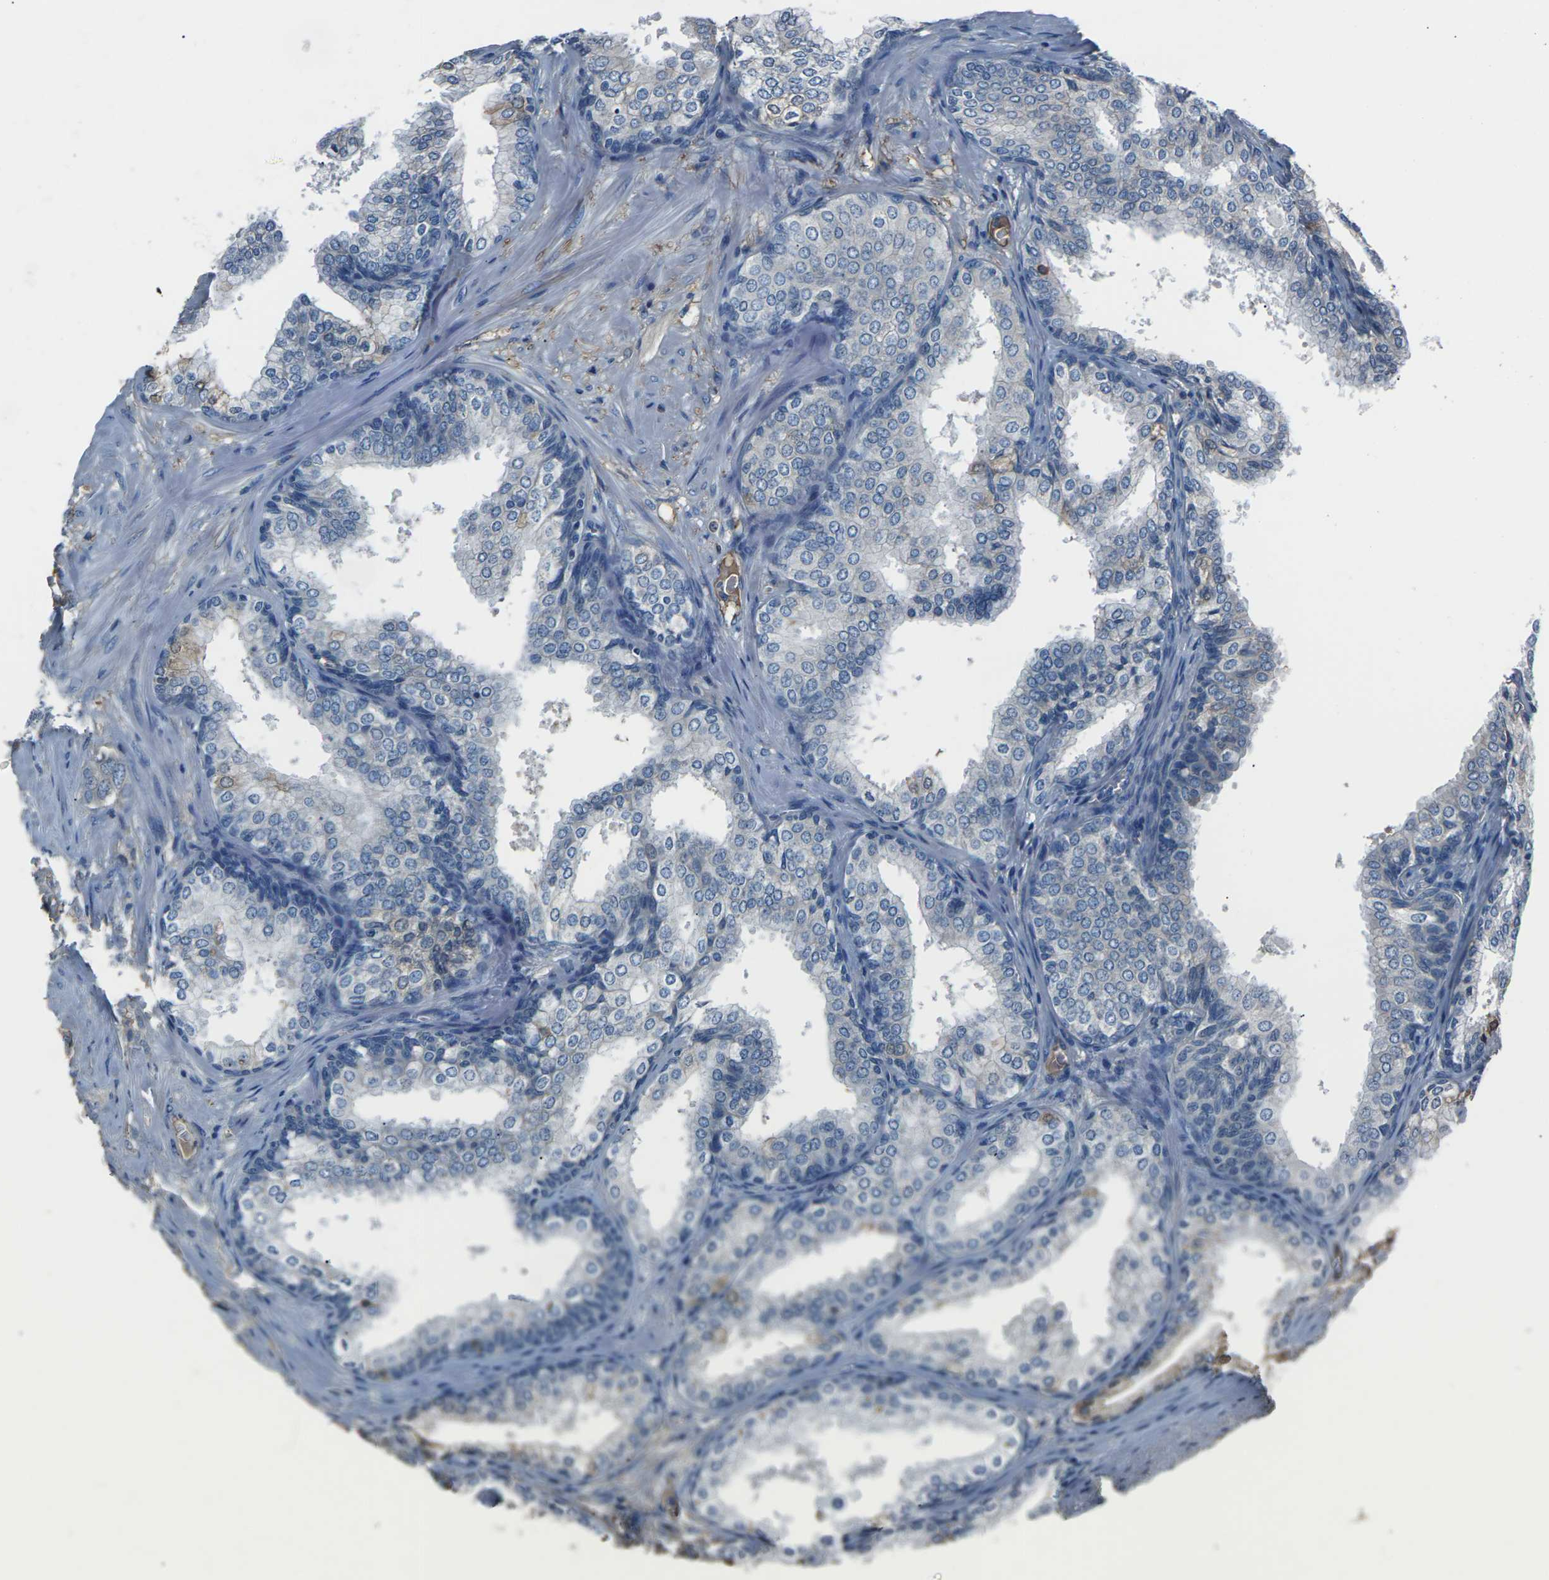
{"staining": {"intensity": "negative", "quantity": "none", "location": "none"}, "tissue": "prostate cancer", "cell_type": "Tumor cells", "image_type": "cancer", "snomed": [{"axis": "morphology", "description": "Adenocarcinoma, High grade"}, {"axis": "topography", "description": "Prostate"}], "caption": "Tumor cells show no significant protein positivity in prostate adenocarcinoma (high-grade).", "gene": "LEP", "patient": {"sex": "male", "age": 64}}